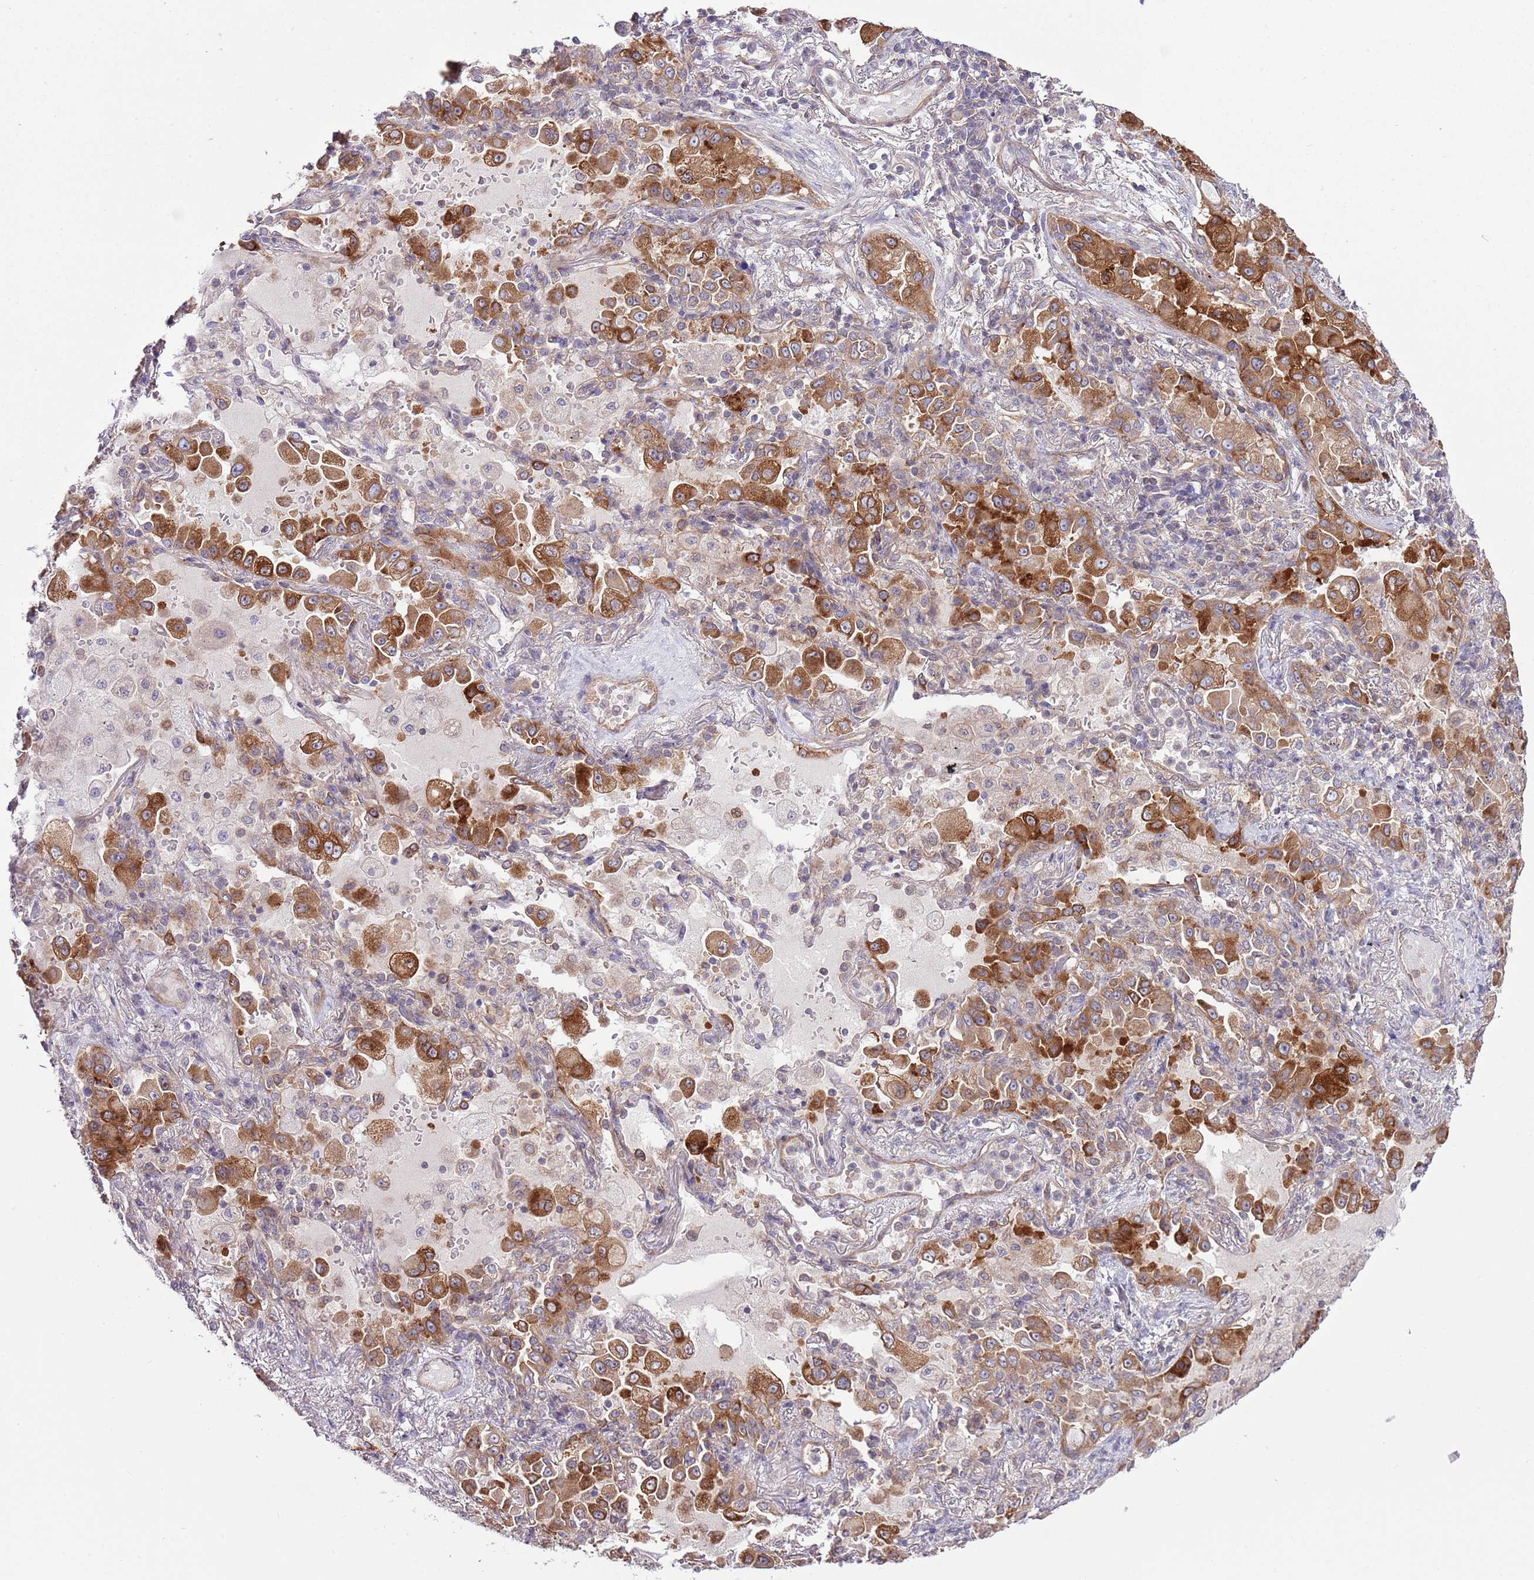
{"staining": {"intensity": "strong", "quantity": "25%-75%", "location": "cytoplasmic/membranous"}, "tissue": "lung cancer", "cell_type": "Tumor cells", "image_type": "cancer", "snomed": [{"axis": "morphology", "description": "Squamous cell carcinoma, NOS"}, {"axis": "topography", "description": "Lung"}], "caption": "Immunohistochemical staining of squamous cell carcinoma (lung) exhibits strong cytoplasmic/membranous protein expression in about 25%-75% of tumor cells.", "gene": "LPIN2", "patient": {"sex": "male", "age": 74}}